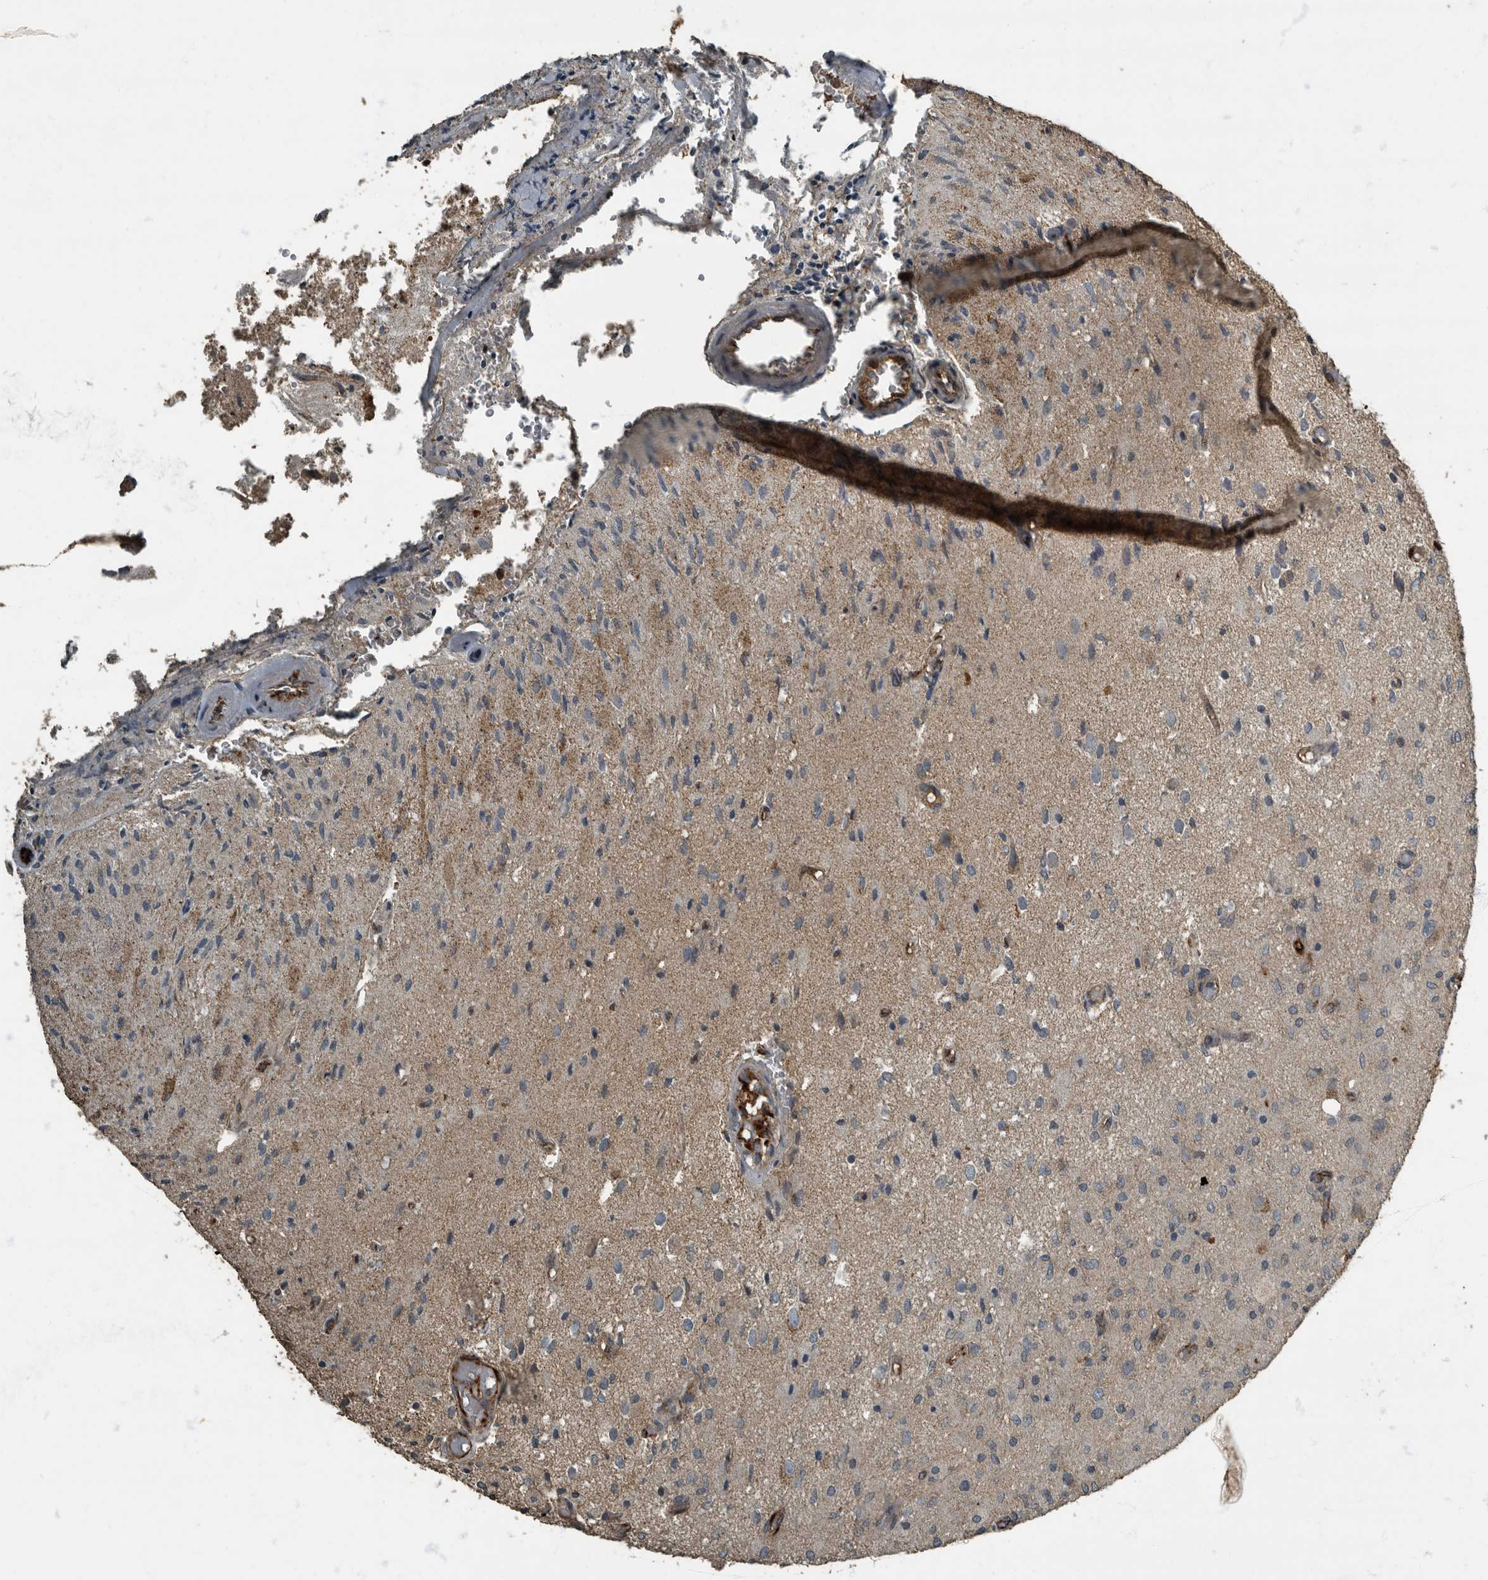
{"staining": {"intensity": "negative", "quantity": "none", "location": "none"}, "tissue": "glioma", "cell_type": "Tumor cells", "image_type": "cancer", "snomed": [{"axis": "morphology", "description": "Normal tissue, NOS"}, {"axis": "morphology", "description": "Glioma, malignant, High grade"}, {"axis": "topography", "description": "Cerebral cortex"}], "caption": "High magnification brightfield microscopy of glioma stained with DAB (brown) and counterstained with hematoxylin (blue): tumor cells show no significant positivity.", "gene": "IL15RA", "patient": {"sex": "male", "age": 77}}